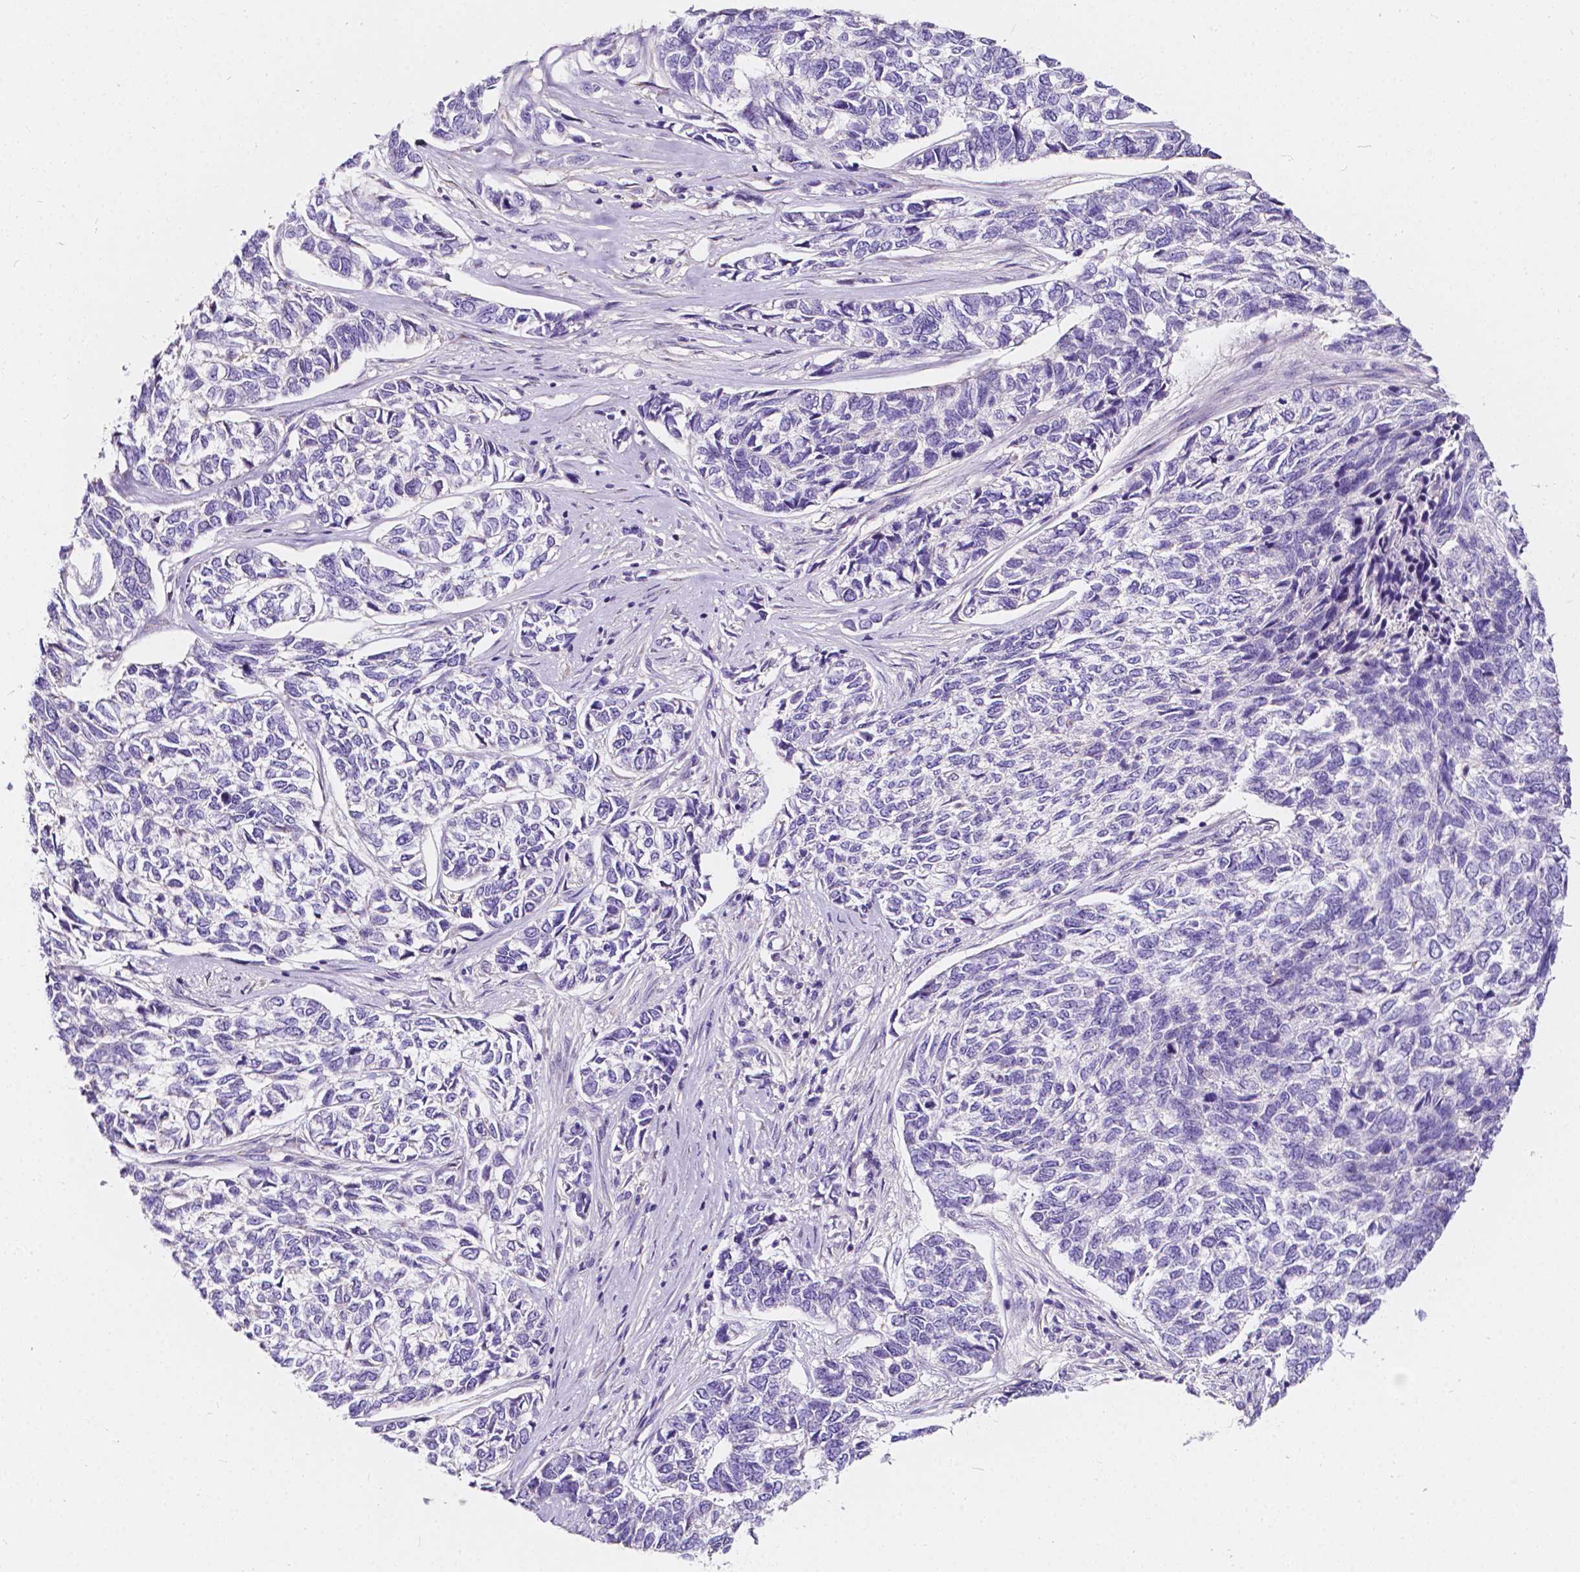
{"staining": {"intensity": "negative", "quantity": "none", "location": "none"}, "tissue": "skin cancer", "cell_type": "Tumor cells", "image_type": "cancer", "snomed": [{"axis": "morphology", "description": "Basal cell carcinoma"}, {"axis": "topography", "description": "Skin"}], "caption": "This photomicrograph is of skin cancer (basal cell carcinoma) stained with IHC to label a protein in brown with the nuclei are counter-stained blue. There is no staining in tumor cells.", "gene": "CLSTN2", "patient": {"sex": "female", "age": 65}}